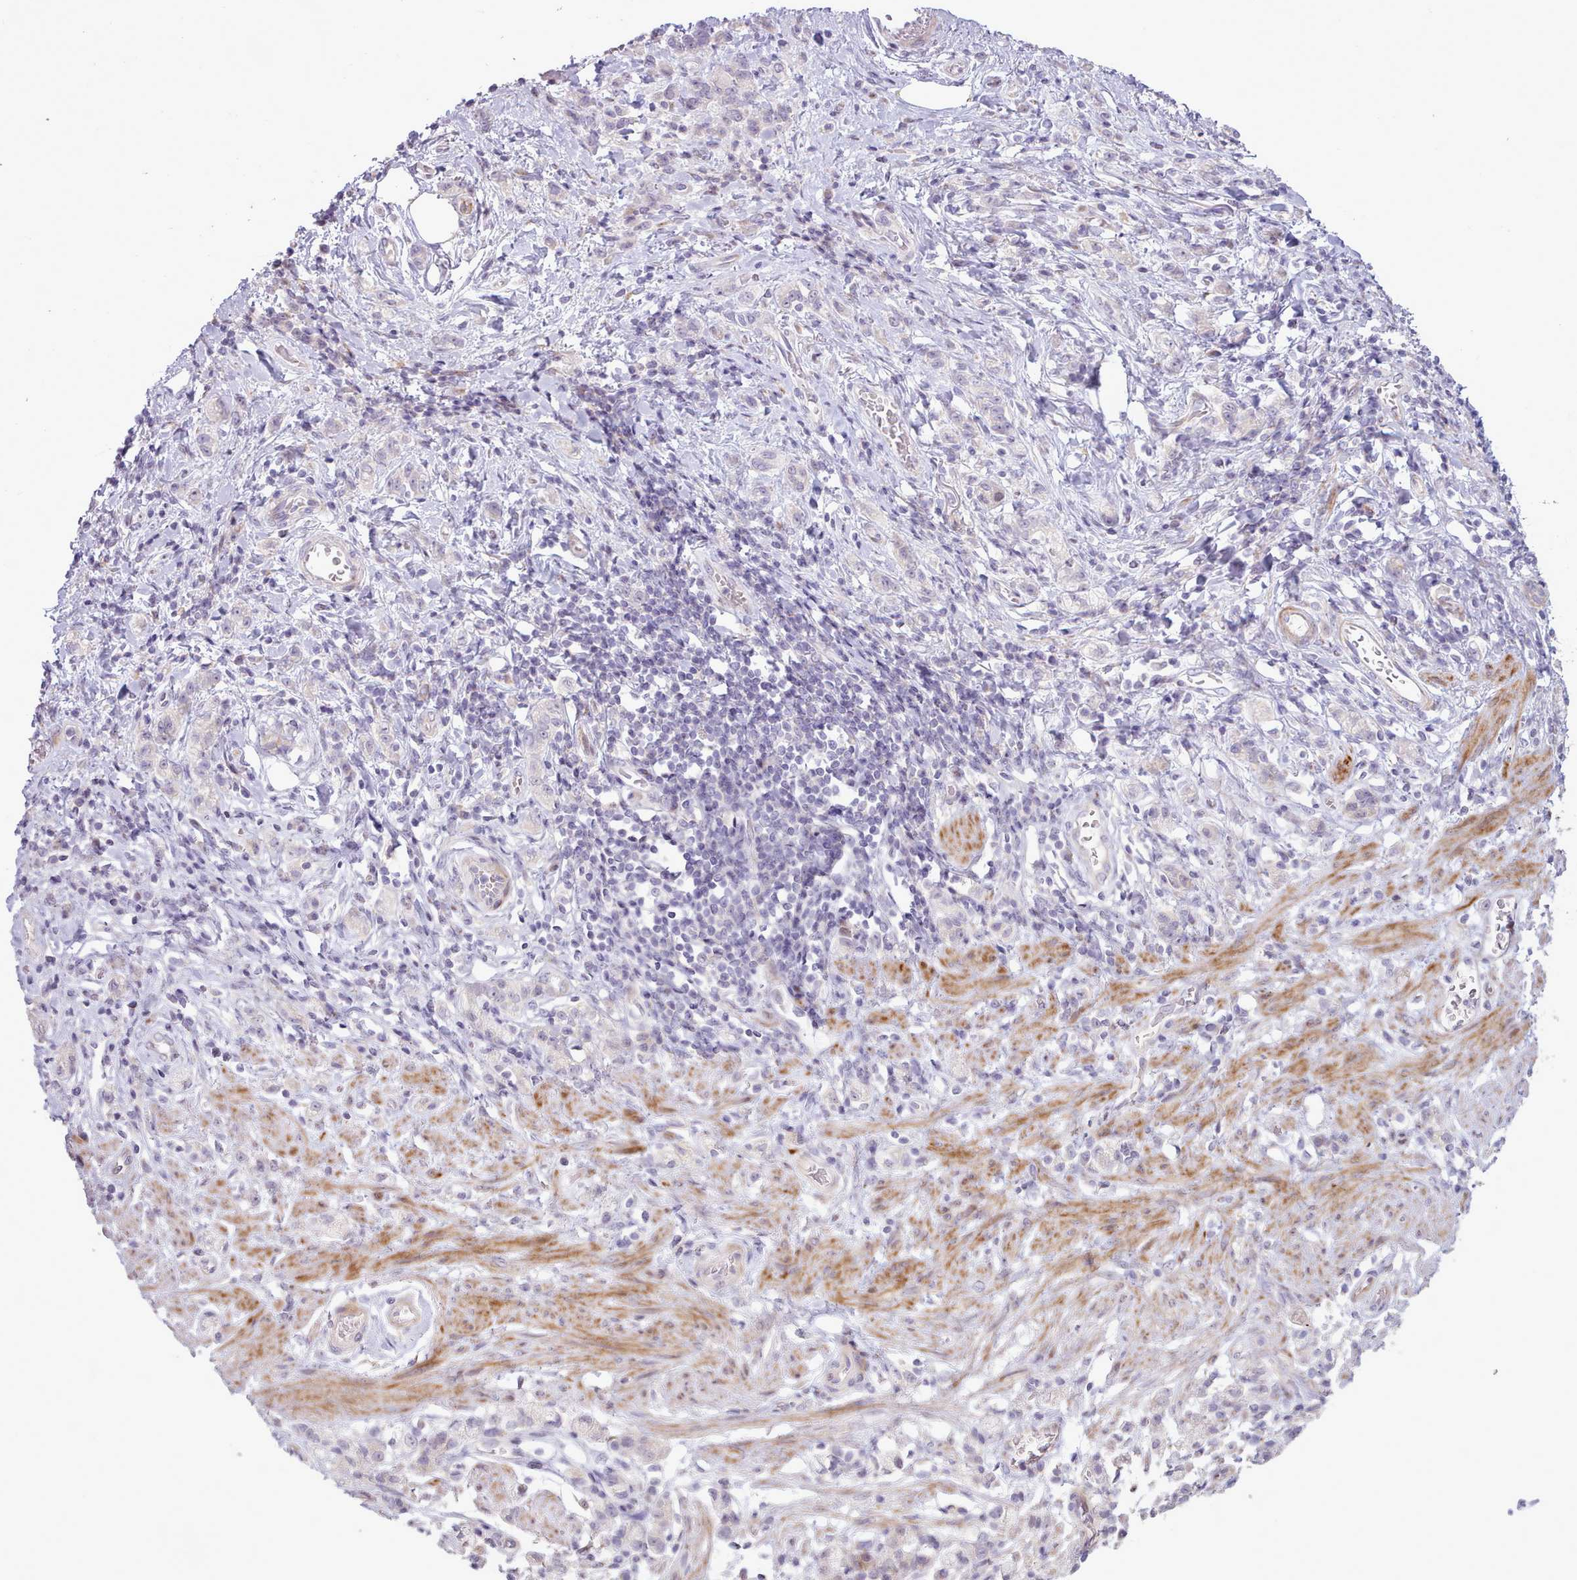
{"staining": {"intensity": "negative", "quantity": "none", "location": "none"}, "tissue": "stomach cancer", "cell_type": "Tumor cells", "image_type": "cancer", "snomed": [{"axis": "morphology", "description": "Adenocarcinoma, NOS"}, {"axis": "topography", "description": "Stomach"}], "caption": "Stomach cancer (adenocarcinoma) stained for a protein using immunohistochemistry (IHC) displays no expression tumor cells.", "gene": "PPP3R2", "patient": {"sex": "male", "age": 77}}